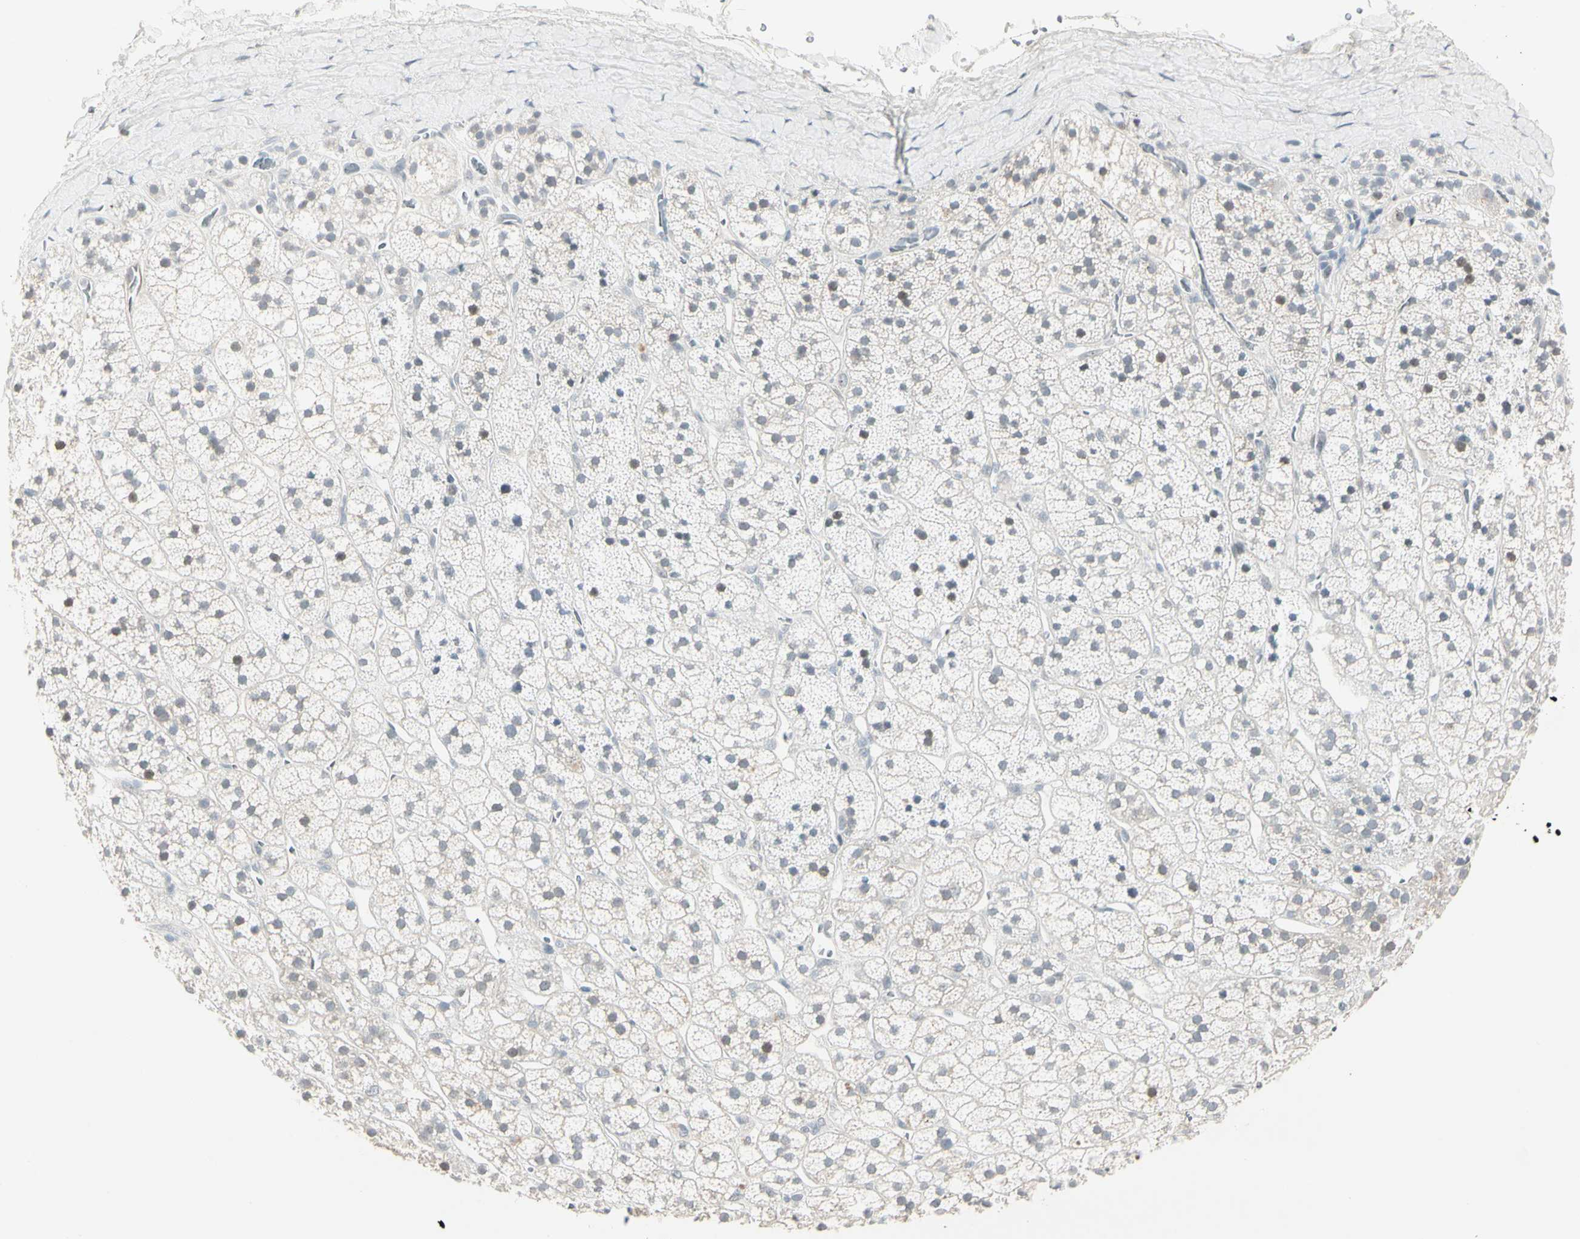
{"staining": {"intensity": "weak", "quantity": "25%-75%", "location": "cytoplasmic/membranous"}, "tissue": "adrenal gland", "cell_type": "Glandular cells", "image_type": "normal", "snomed": [{"axis": "morphology", "description": "Normal tissue, NOS"}, {"axis": "topography", "description": "Adrenal gland"}], "caption": "Adrenal gland stained for a protein (brown) shows weak cytoplasmic/membranous positive staining in approximately 25%-75% of glandular cells.", "gene": "DMPK", "patient": {"sex": "male", "age": 56}}